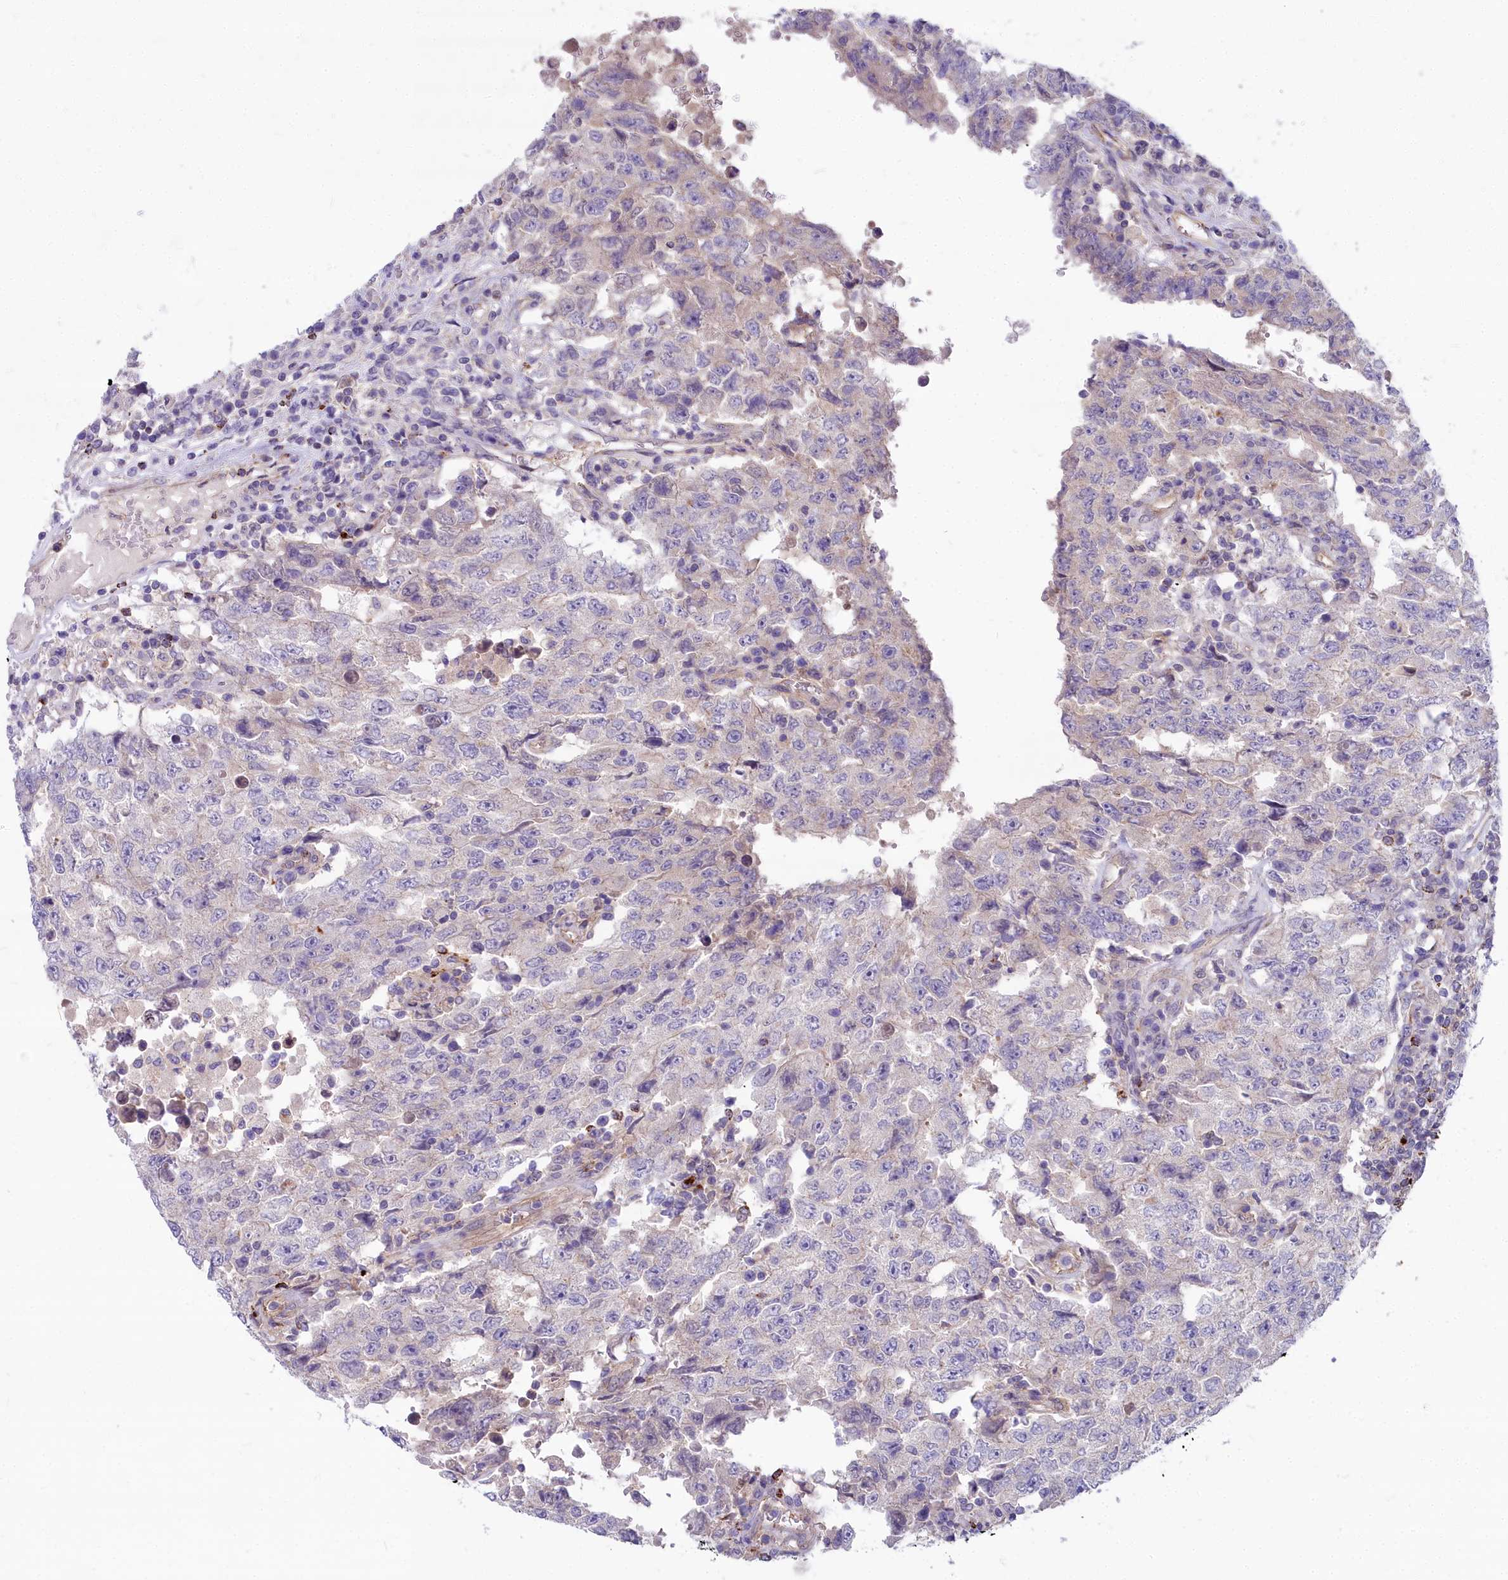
{"staining": {"intensity": "negative", "quantity": "none", "location": "none"}, "tissue": "testis cancer", "cell_type": "Tumor cells", "image_type": "cancer", "snomed": [{"axis": "morphology", "description": "Carcinoma, Embryonal, NOS"}, {"axis": "topography", "description": "Testis"}], "caption": "Embryonal carcinoma (testis) was stained to show a protein in brown. There is no significant expression in tumor cells.", "gene": "HLA-DOA", "patient": {"sex": "male", "age": 26}}